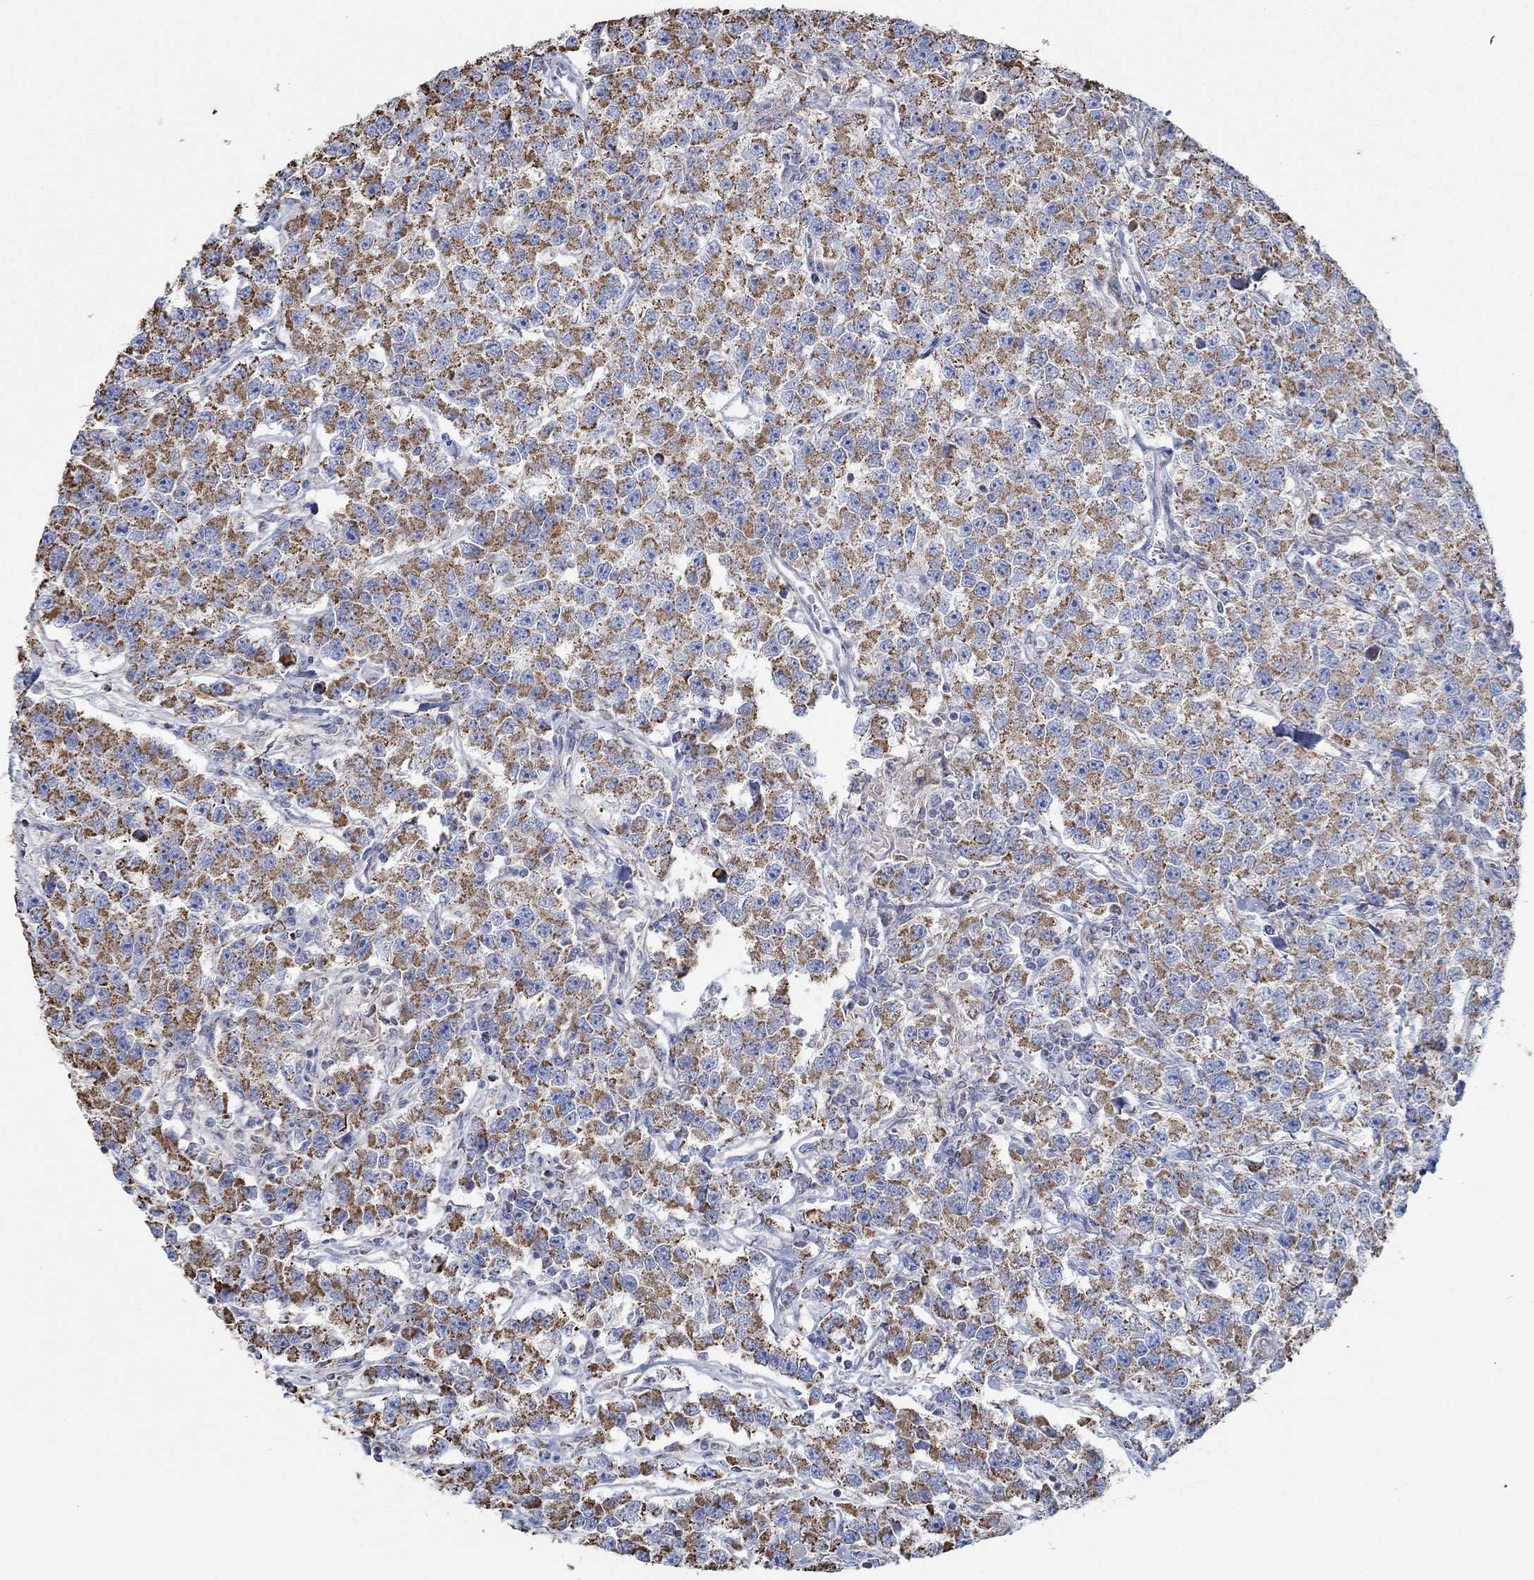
{"staining": {"intensity": "strong", "quantity": "25%-75%", "location": "cytoplasmic/membranous"}, "tissue": "testis cancer", "cell_type": "Tumor cells", "image_type": "cancer", "snomed": [{"axis": "morphology", "description": "Seminoma, NOS"}, {"axis": "topography", "description": "Testis"}], "caption": "The photomicrograph demonstrates immunohistochemical staining of seminoma (testis). There is strong cytoplasmic/membranous staining is seen in approximately 25%-75% of tumor cells.", "gene": "GLOD5", "patient": {"sex": "male", "age": 59}}